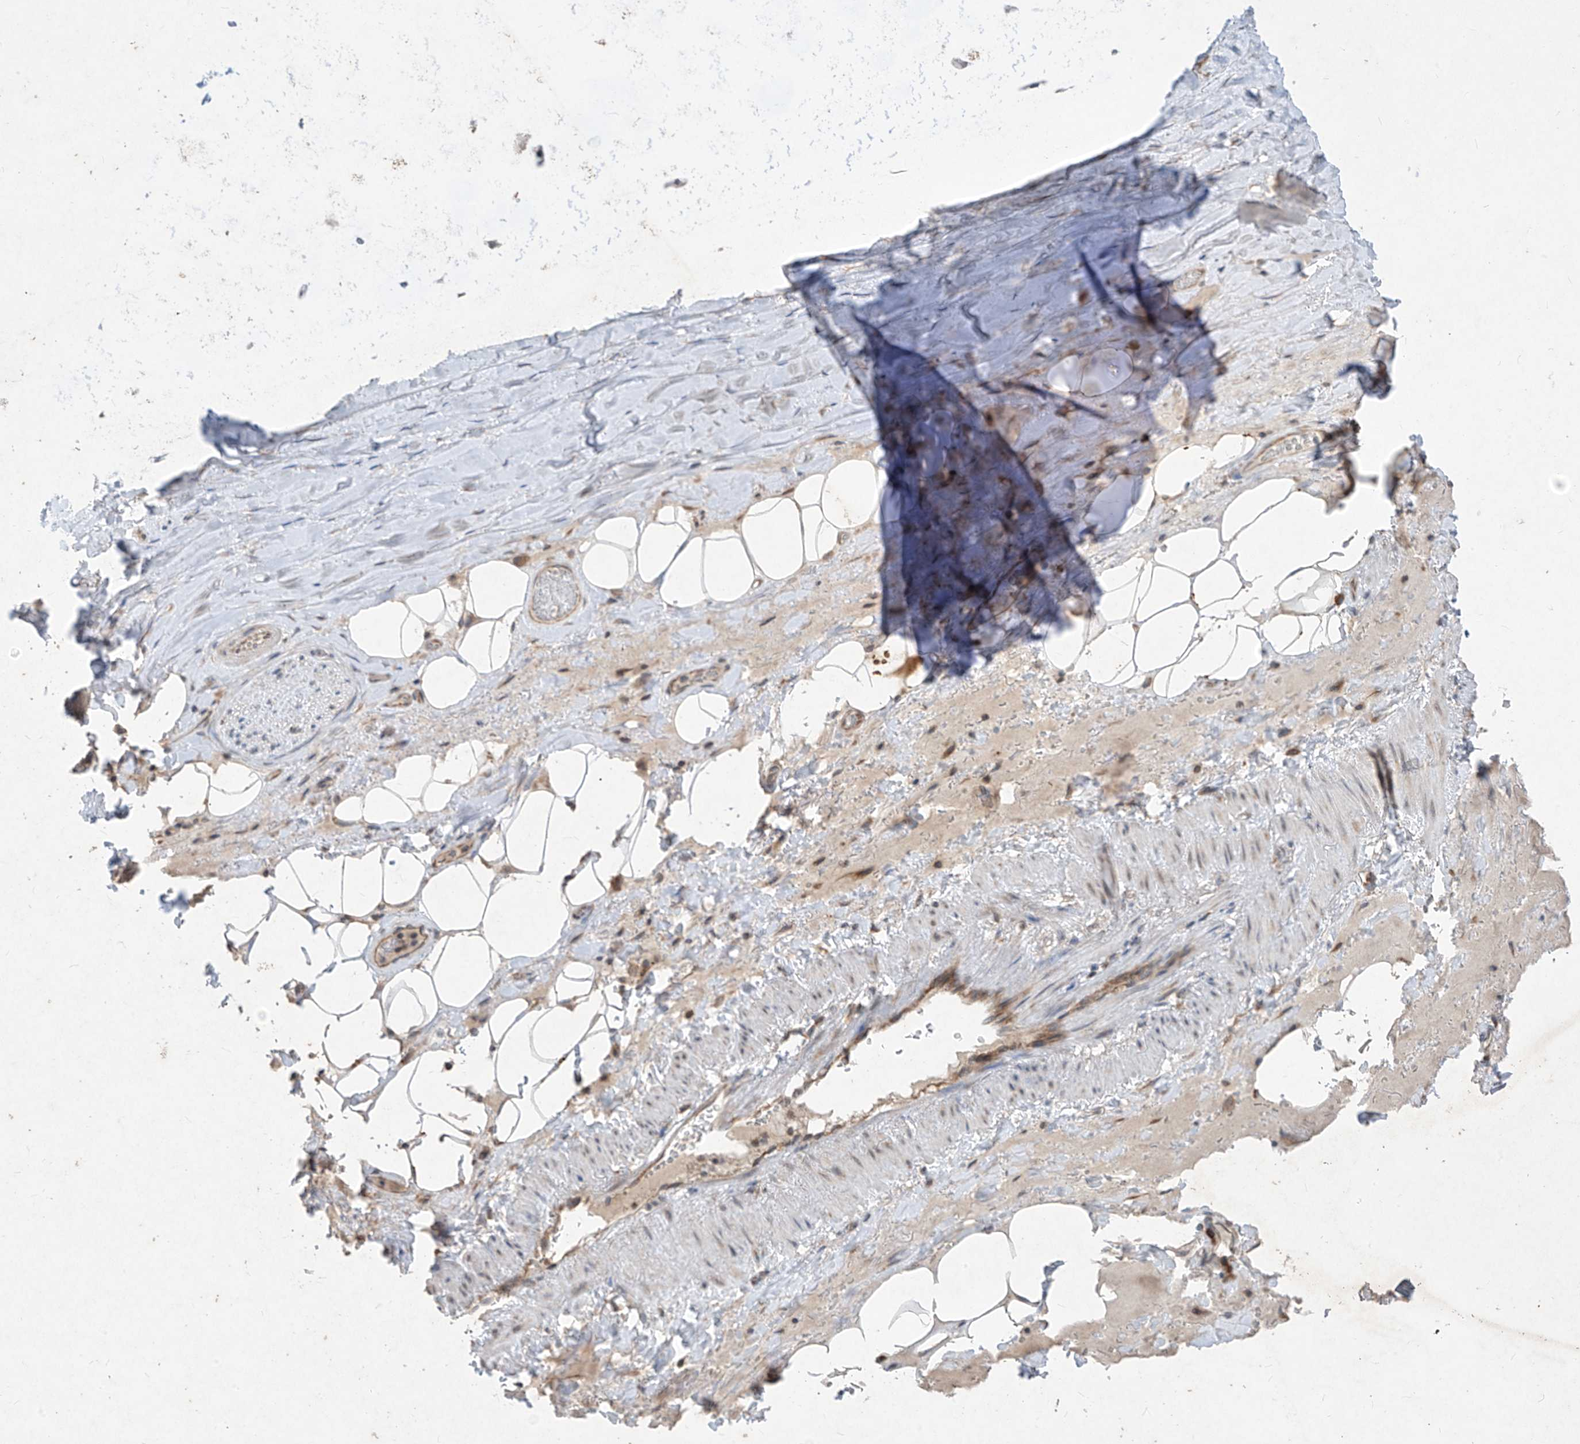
{"staining": {"intensity": "negative", "quantity": "none", "location": "none"}, "tissue": "adipose tissue", "cell_type": "Adipocytes", "image_type": "normal", "snomed": [{"axis": "morphology", "description": "Normal tissue, NOS"}, {"axis": "topography", "description": "Cartilage tissue"}], "caption": "A histopathology image of adipose tissue stained for a protein exhibits no brown staining in adipocytes.", "gene": "RPL34", "patient": {"sex": "female", "age": 63}}